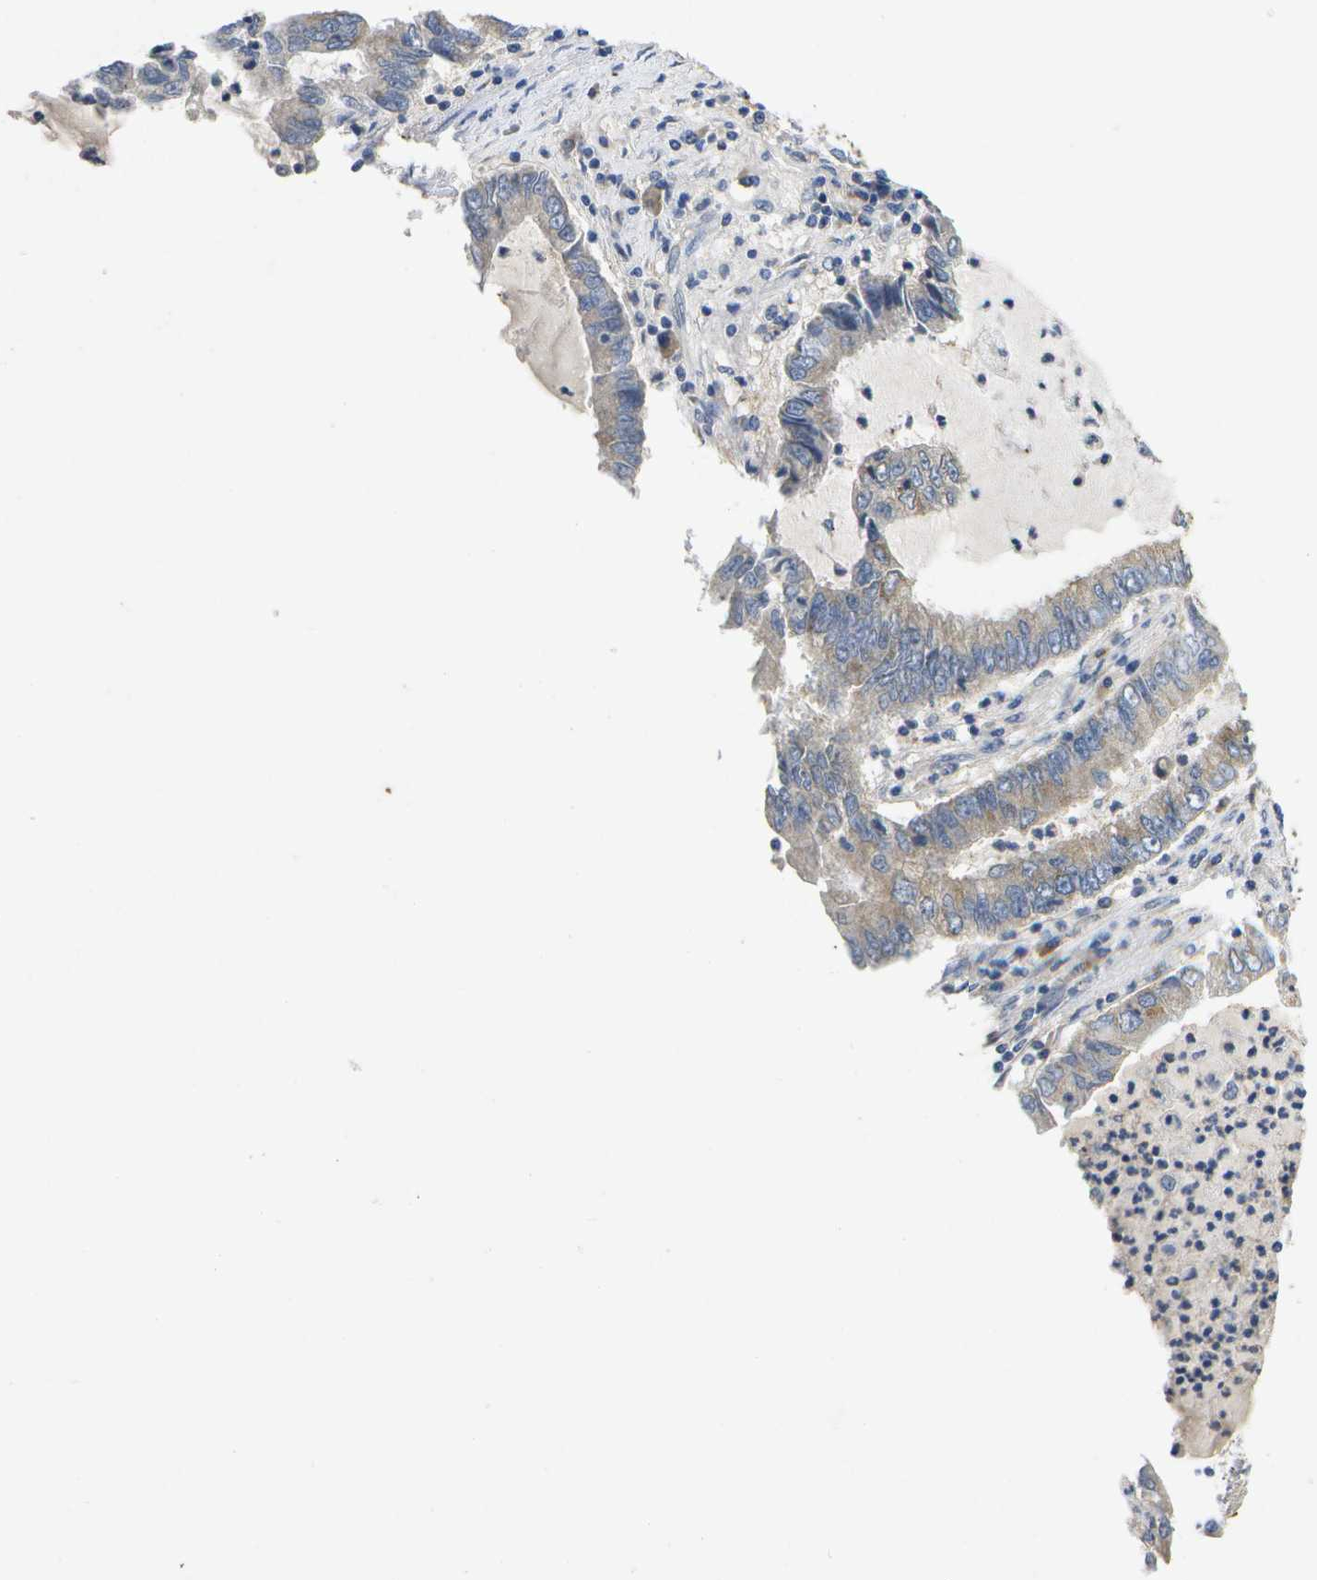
{"staining": {"intensity": "weak", "quantity": "<25%", "location": "cytoplasmic/membranous"}, "tissue": "lung cancer", "cell_type": "Tumor cells", "image_type": "cancer", "snomed": [{"axis": "morphology", "description": "Adenocarcinoma, NOS"}, {"axis": "topography", "description": "Lung"}], "caption": "Human lung cancer stained for a protein using immunohistochemistry reveals no positivity in tumor cells.", "gene": "KDELR1", "patient": {"sex": "female", "age": 51}}